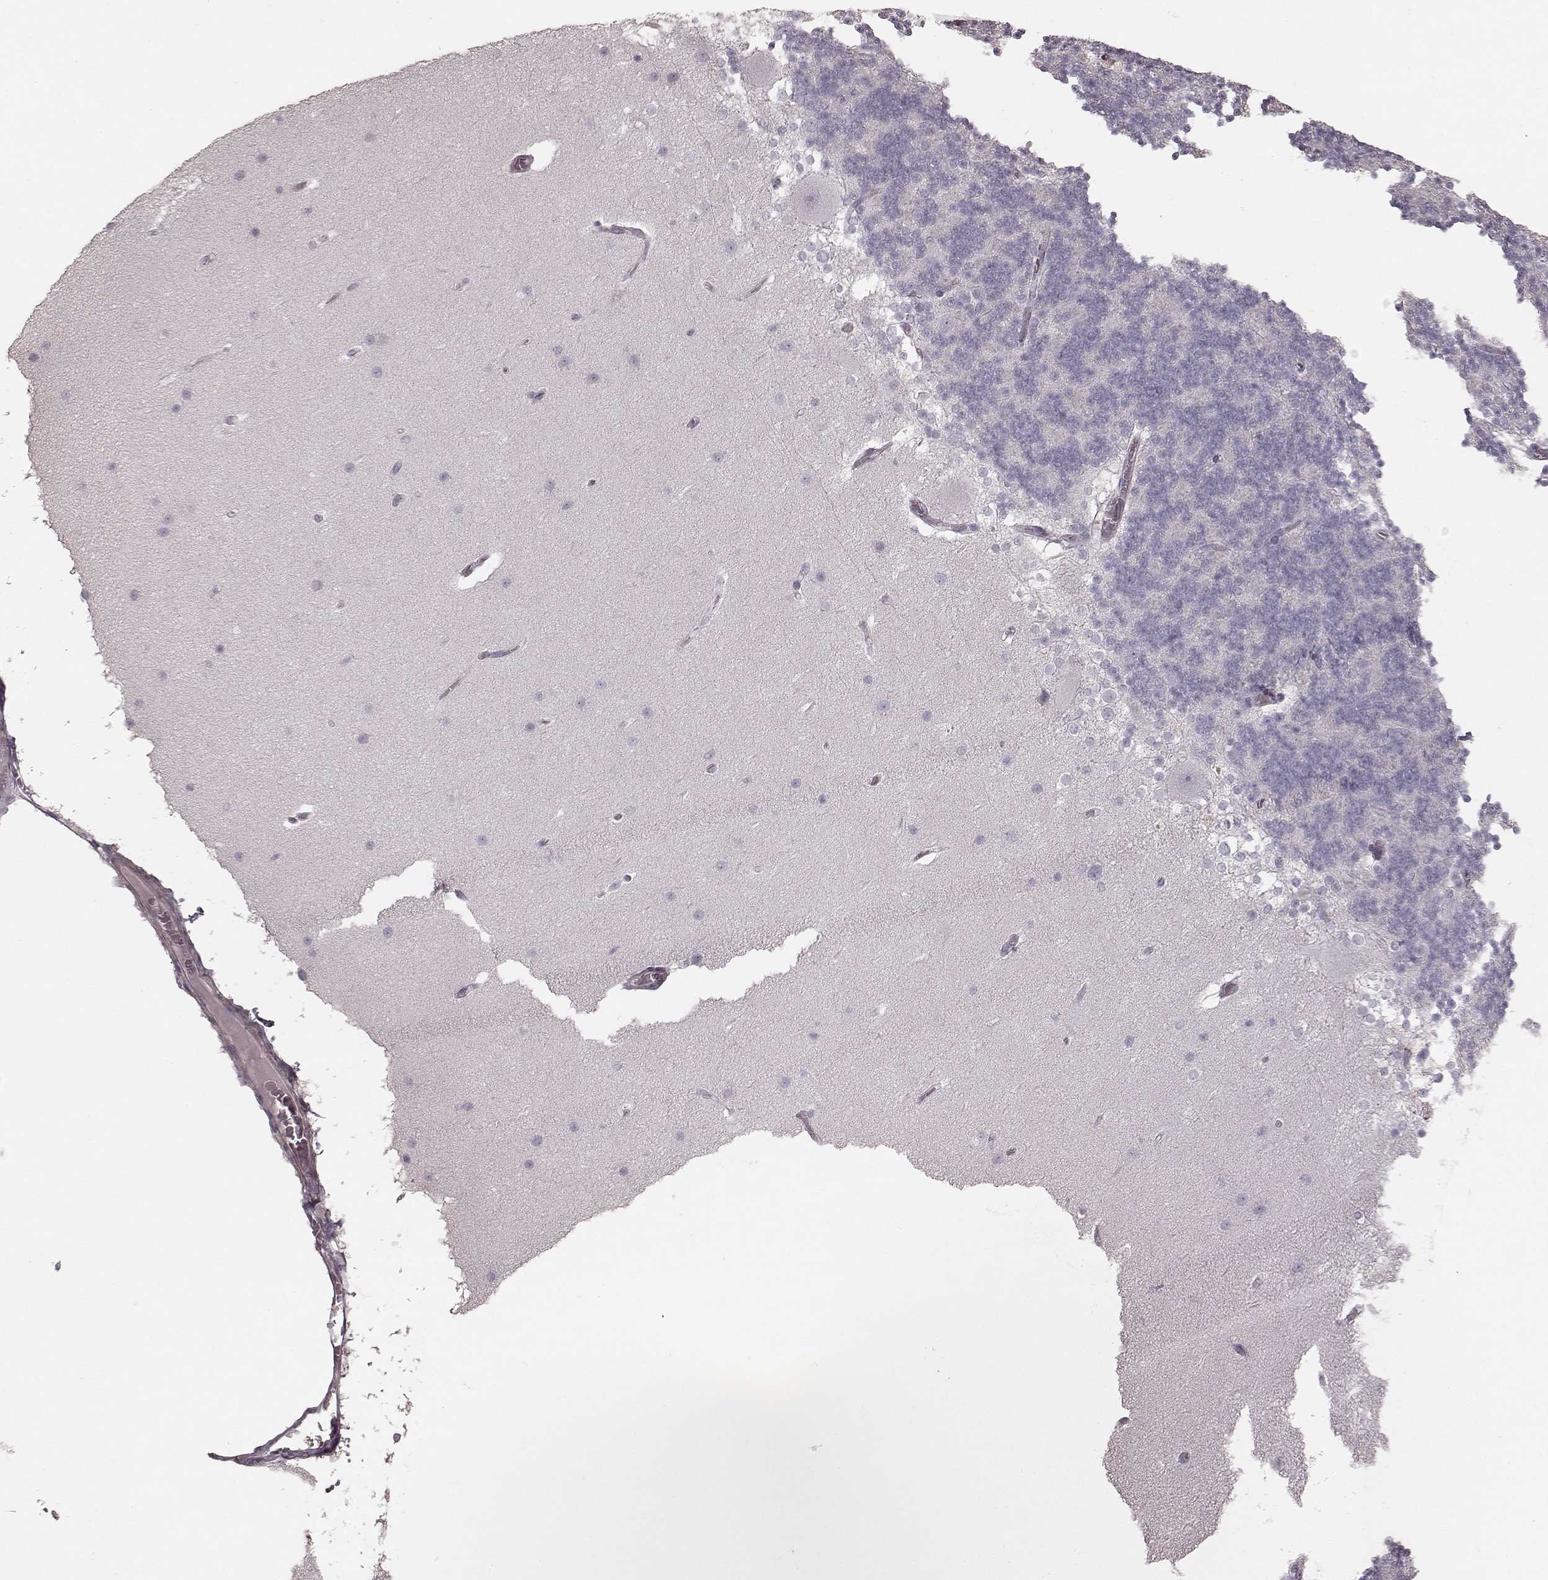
{"staining": {"intensity": "negative", "quantity": "none", "location": "none"}, "tissue": "cerebellum", "cell_type": "Cells in granular layer", "image_type": "normal", "snomed": [{"axis": "morphology", "description": "Normal tissue, NOS"}, {"axis": "topography", "description": "Cerebellum"}], "caption": "A high-resolution histopathology image shows immunohistochemistry (IHC) staining of unremarkable cerebellum, which displays no significant positivity in cells in granular layer. (Stains: DAB (3,3'-diaminobenzidine) IHC with hematoxylin counter stain, Microscopy: brightfield microscopy at high magnification).", "gene": "PRLHR", "patient": {"sex": "female", "age": 19}}